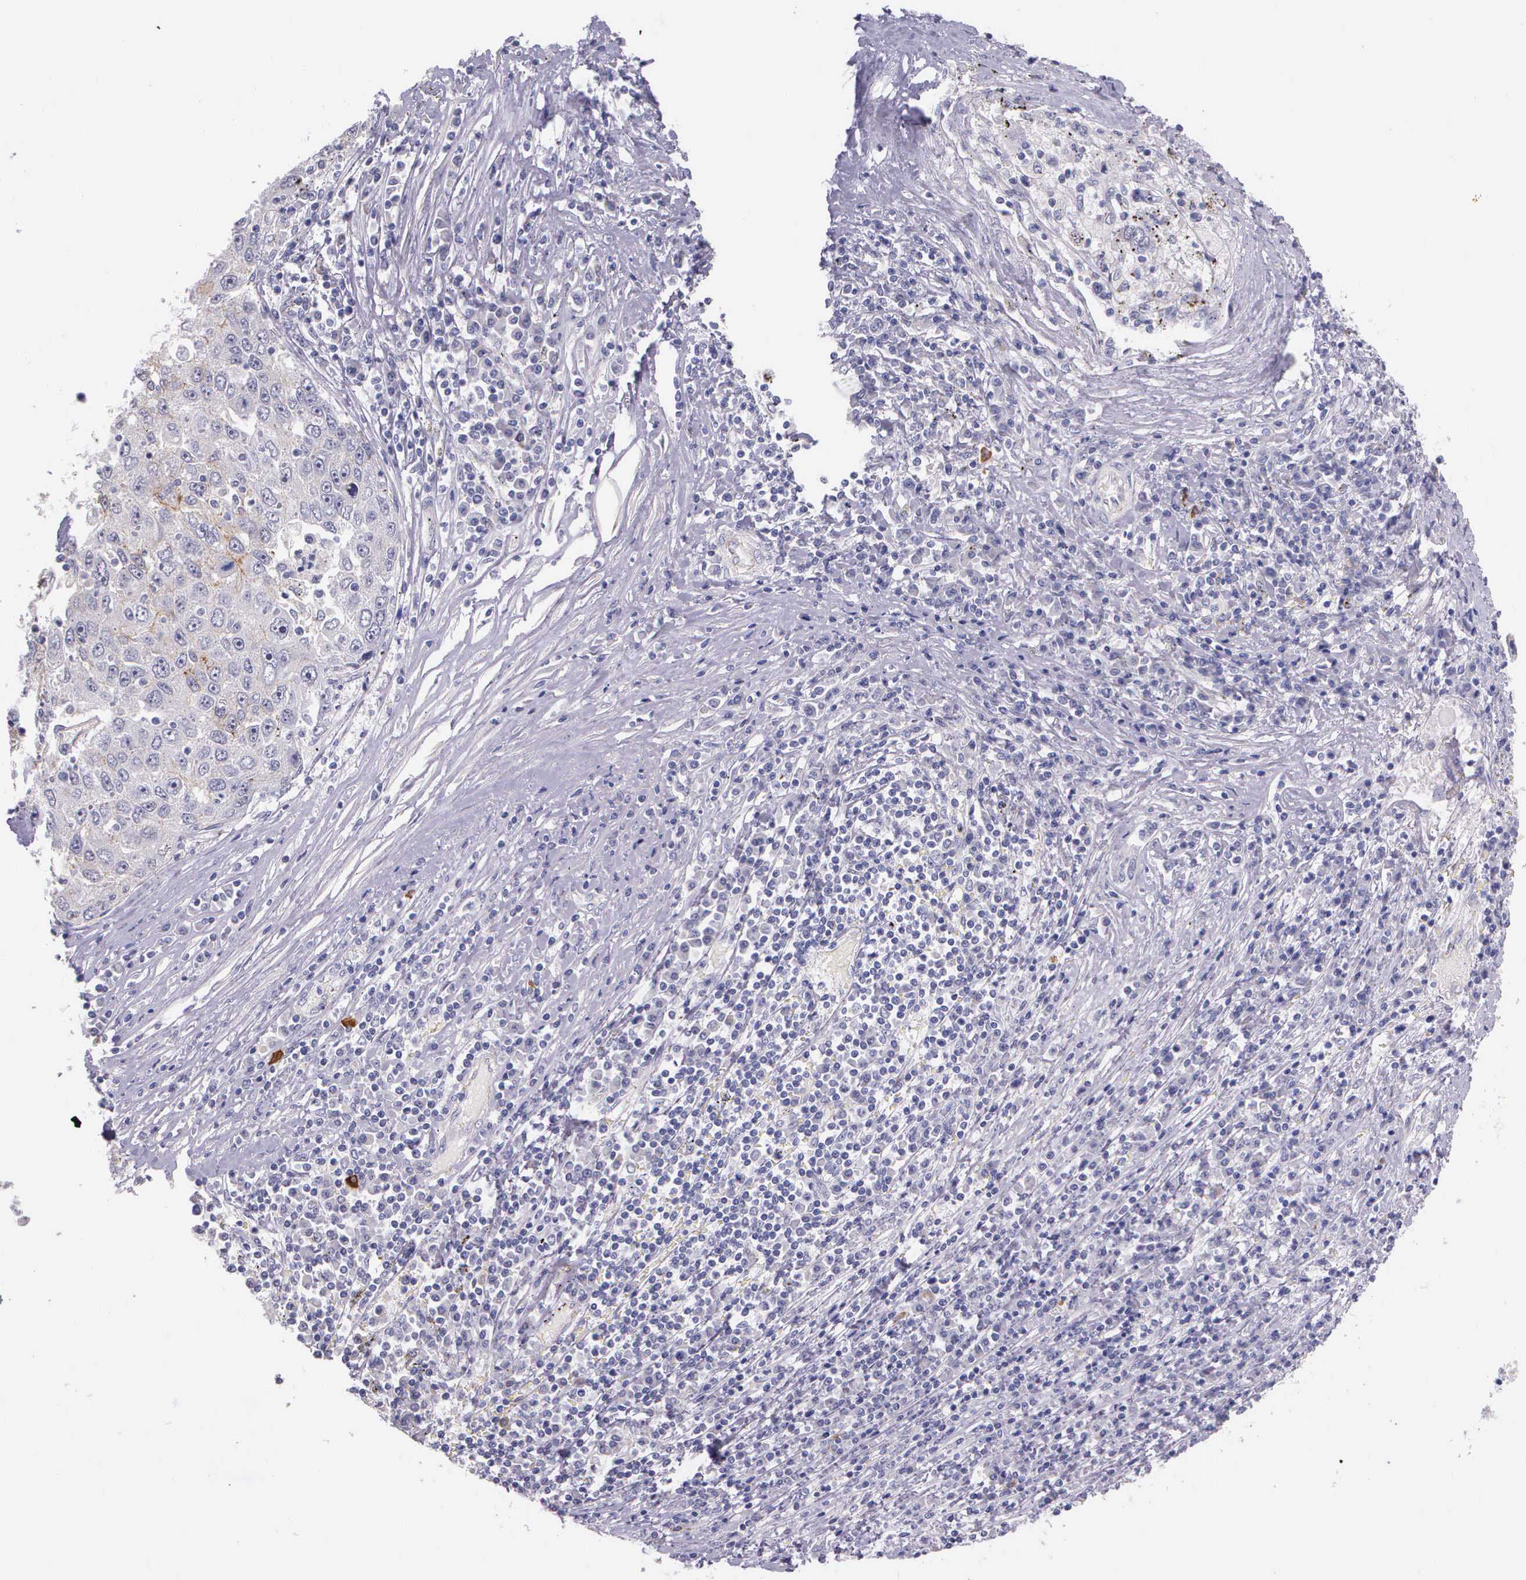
{"staining": {"intensity": "negative", "quantity": "none", "location": "none"}, "tissue": "liver cancer", "cell_type": "Tumor cells", "image_type": "cancer", "snomed": [{"axis": "morphology", "description": "Carcinoma, Hepatocellular, NOS"}, {"axis": "topography", "description": "Liver"}], "caption": "Image shows no protein expression in tumor cells of liver hepatocellular carcinoma tissue.", "gene": "THSD7A", "patient": {"sex": "male", "age": 49}}